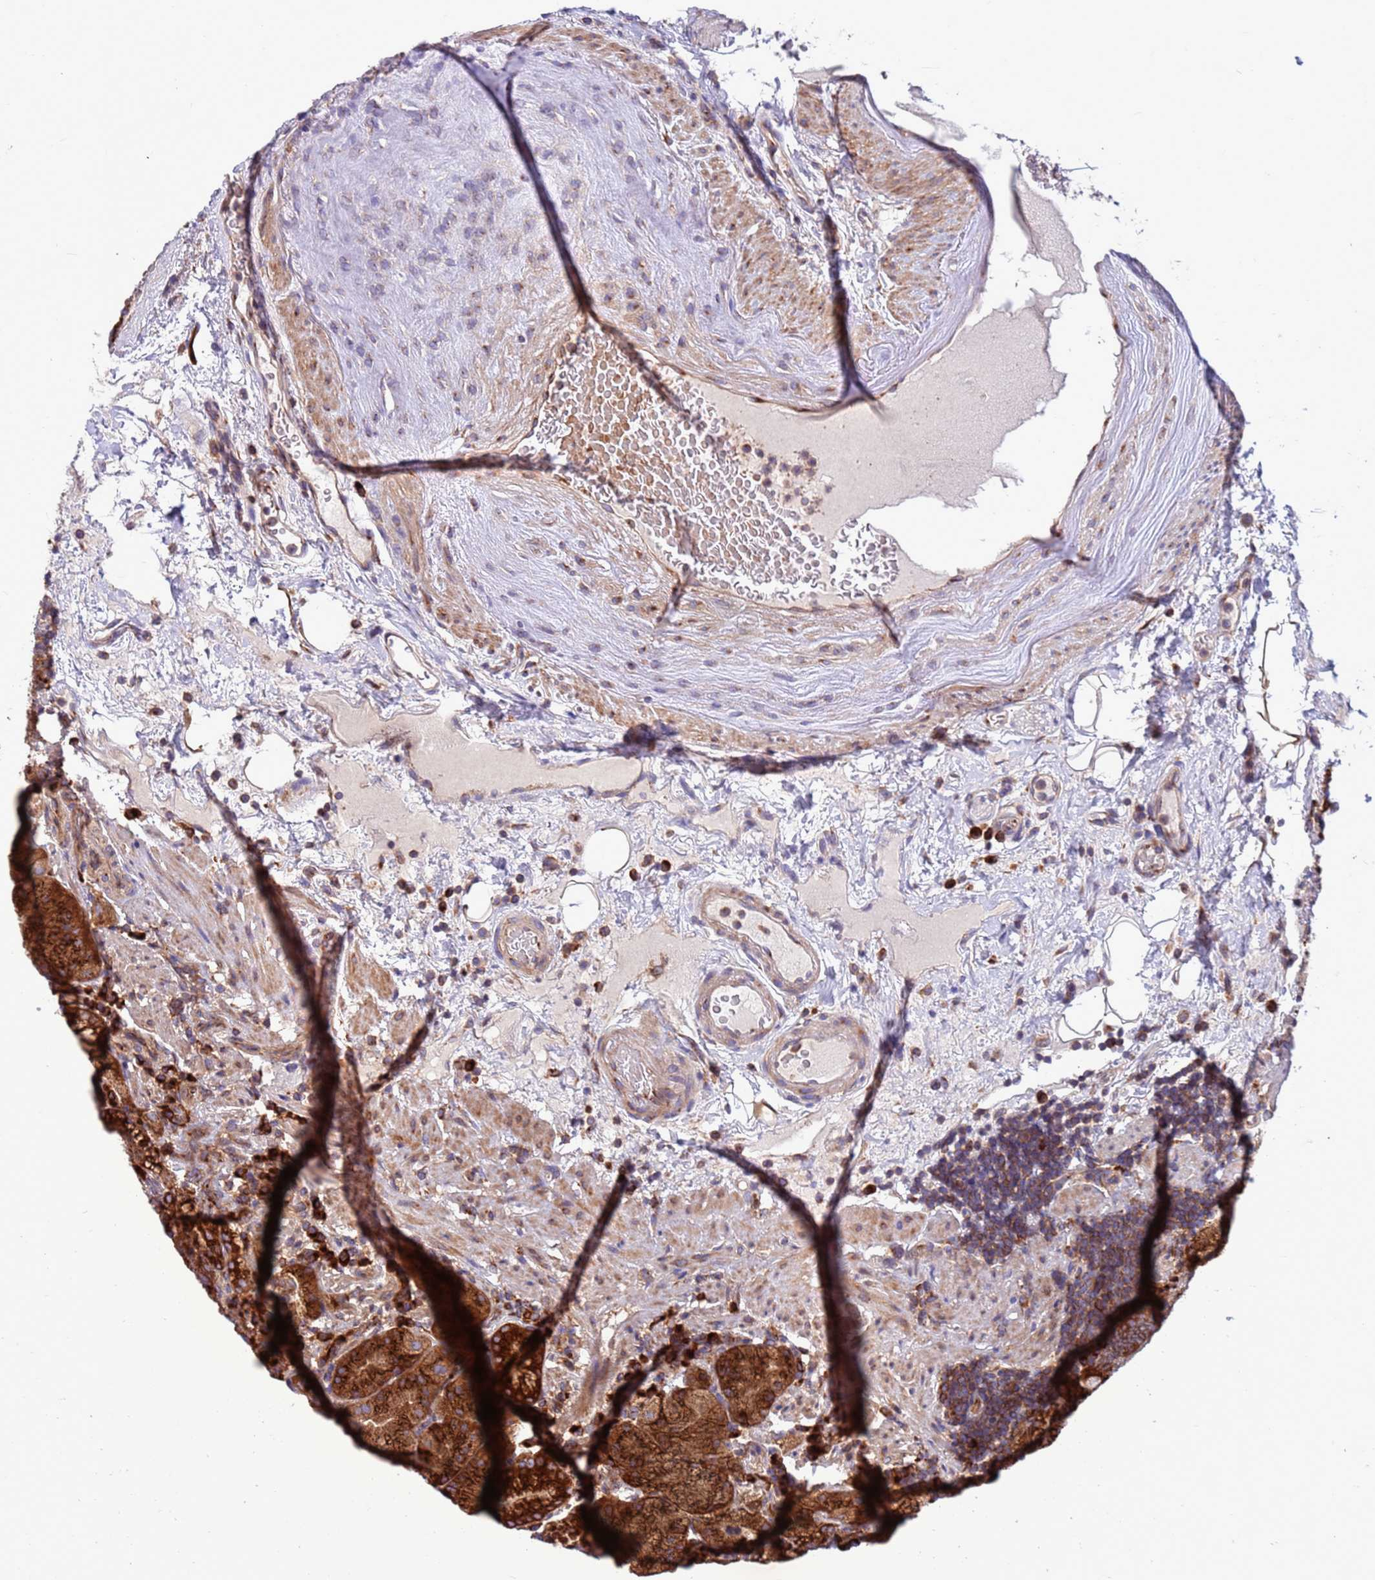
{"staining": {"intensity": "strong", "quantity": ">75%", "location": "cytoplasmic/membranous"}, "tissue": "stomach", "cell_type": "Glandular cells", "image_type": "normal", "snomed": [{"axis": "morphology", "description": "Normal tissue, NOS"}, {"axis": "morphology", "description": "Inflammation, NOS"}, {"axis": "topography", "description": "Stomach"}], "caption": "Human stomach stained for a protein (brown) reveals strong cytoplasmic/membranous positive staining in about >75% of glandular cells.", "gene": "ZC3HAV1", "patient": {"sex": "male", "age": 79}}